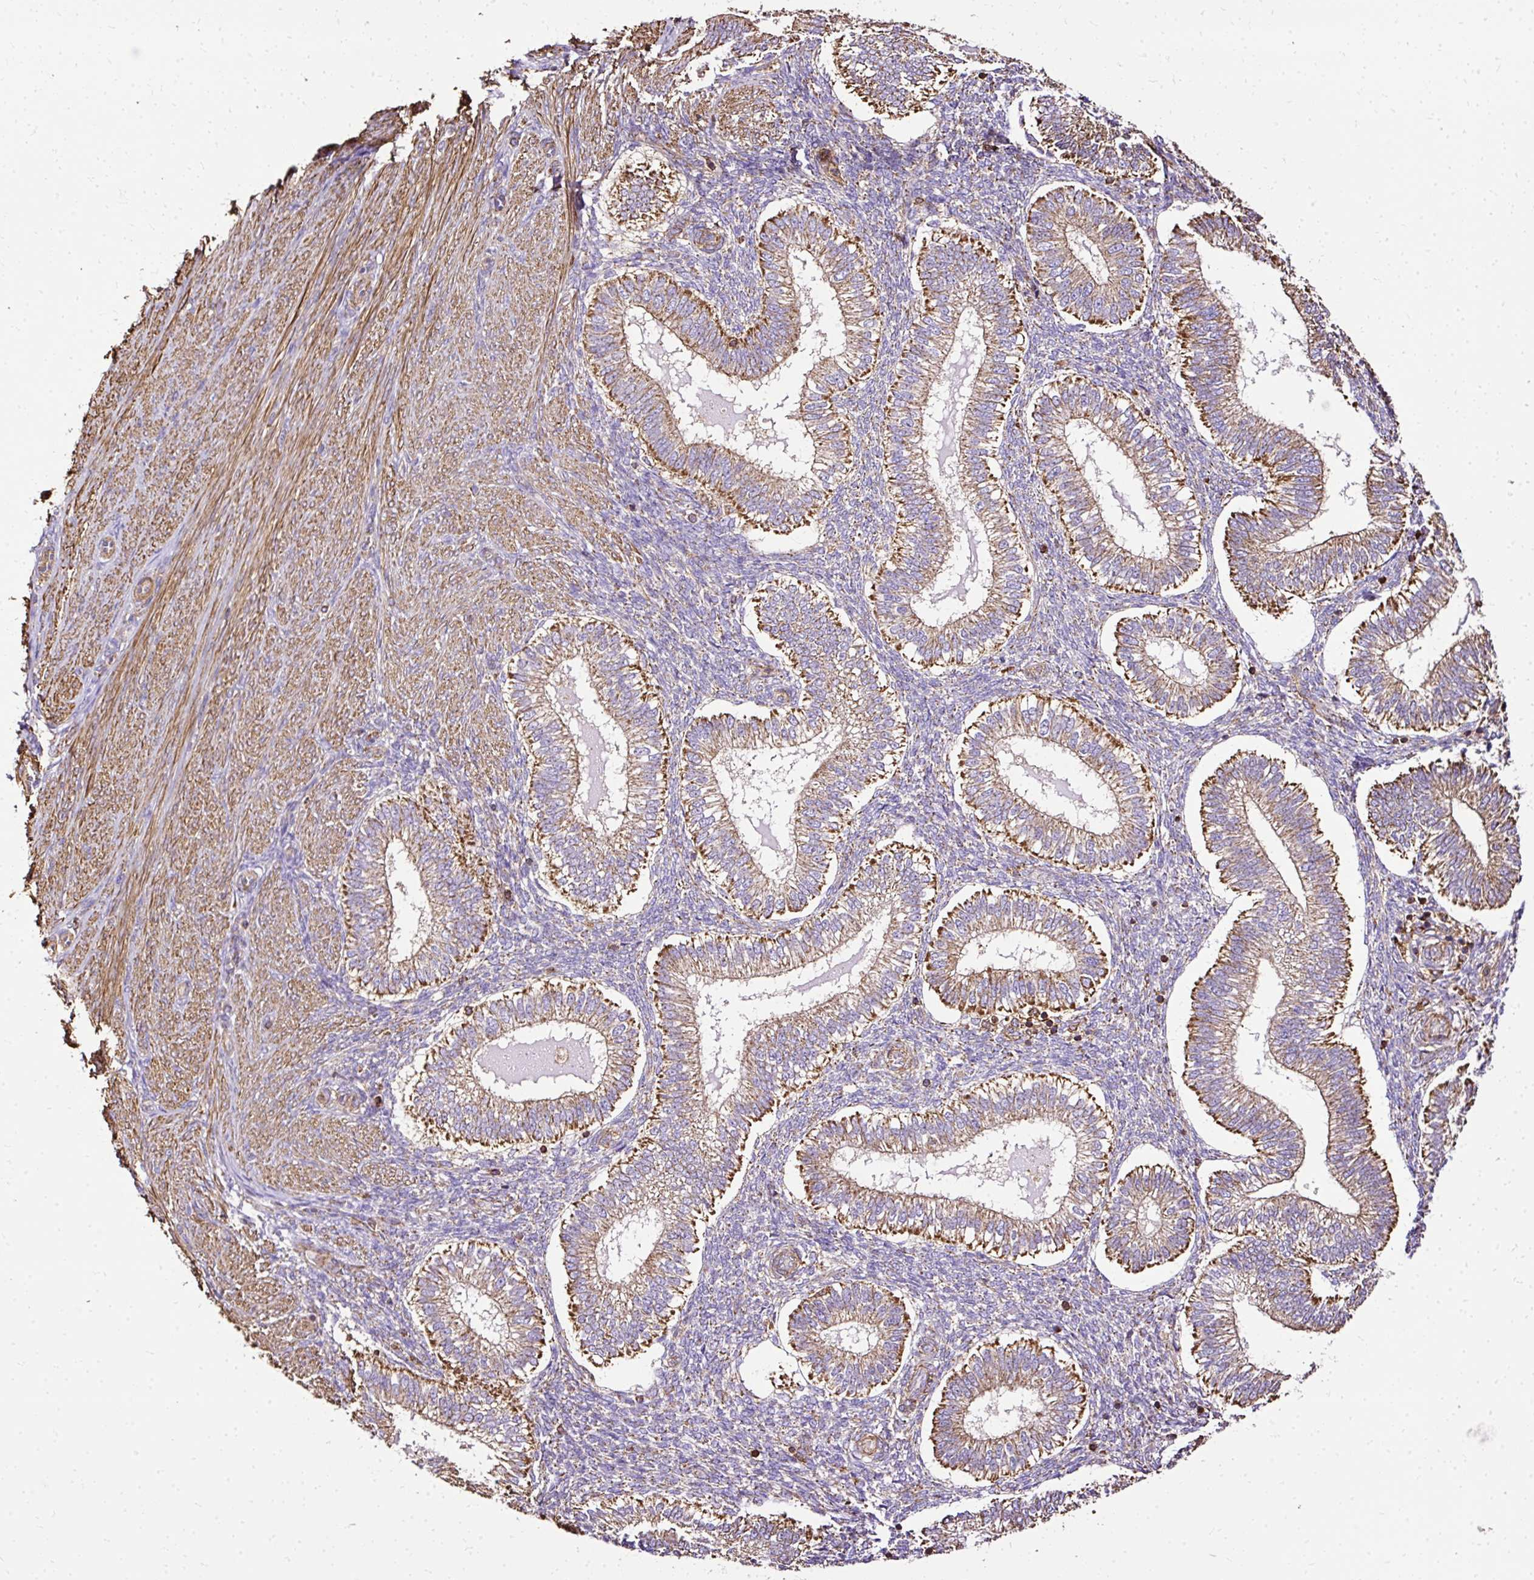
{"staining": {"intensity": "moderate", "quantity": "25%-75%", "location": "cytoplasmic/membranous"}, "tissue": "endometrium", "cell_type": "Cells in endometrial stroma", "image_type": "normal", "snomed": [{"axis": "morphology", "description": "Normal tissue, NOS"}, {"axis": "topography", "description": "Endometrium"}], "caption": "IHC (DAB) staining of benign endometrium reveals moderate cytoplasmic/membranous protein staining in approximately 25%-75% of cells in endometrial stroma.", "gene": "KLHL11", "patient": {"sex": "female", "age": 25}}